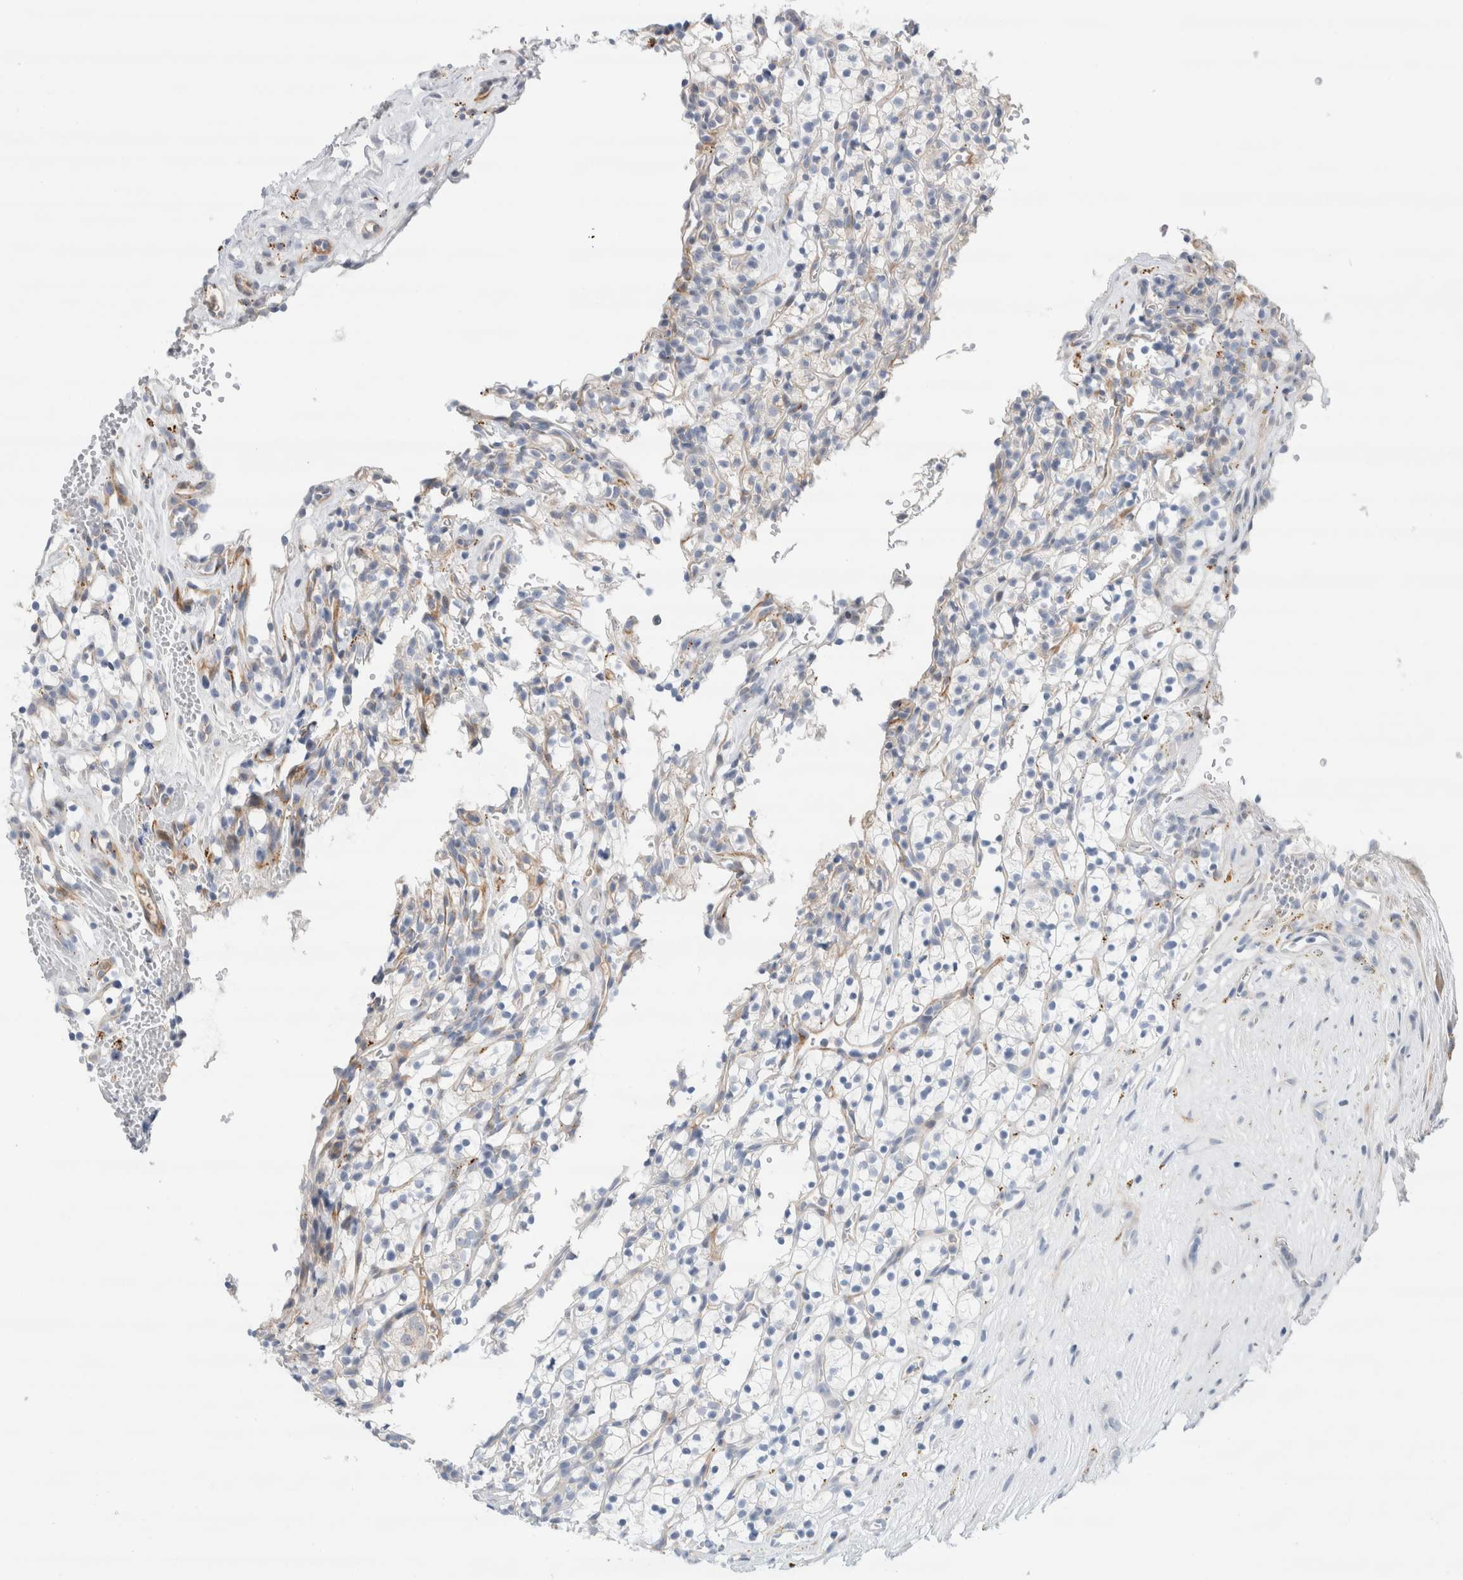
{"staining": {"intensity": "negative", "quantity": "none", "location": "none"}, "tissue": "renal cancer", "cell_type": "Tumor cells", "image_type": "cancer", "snomed": [{"axis": "morphology", "description": "Adenocarcinoma, NOS"}, {"axis": "topography", "description": "Kidney"}], "caption": "Immunohistochemistry micrograph of neoplastic tissue: human adenocarcinoma (renal) stained with DAB (3,3'-diaminobenzidine) displays no significant protein staining in tumor cells.", "gene": "ECHDC2", "patient": {"sex": "female", "age": 57}}